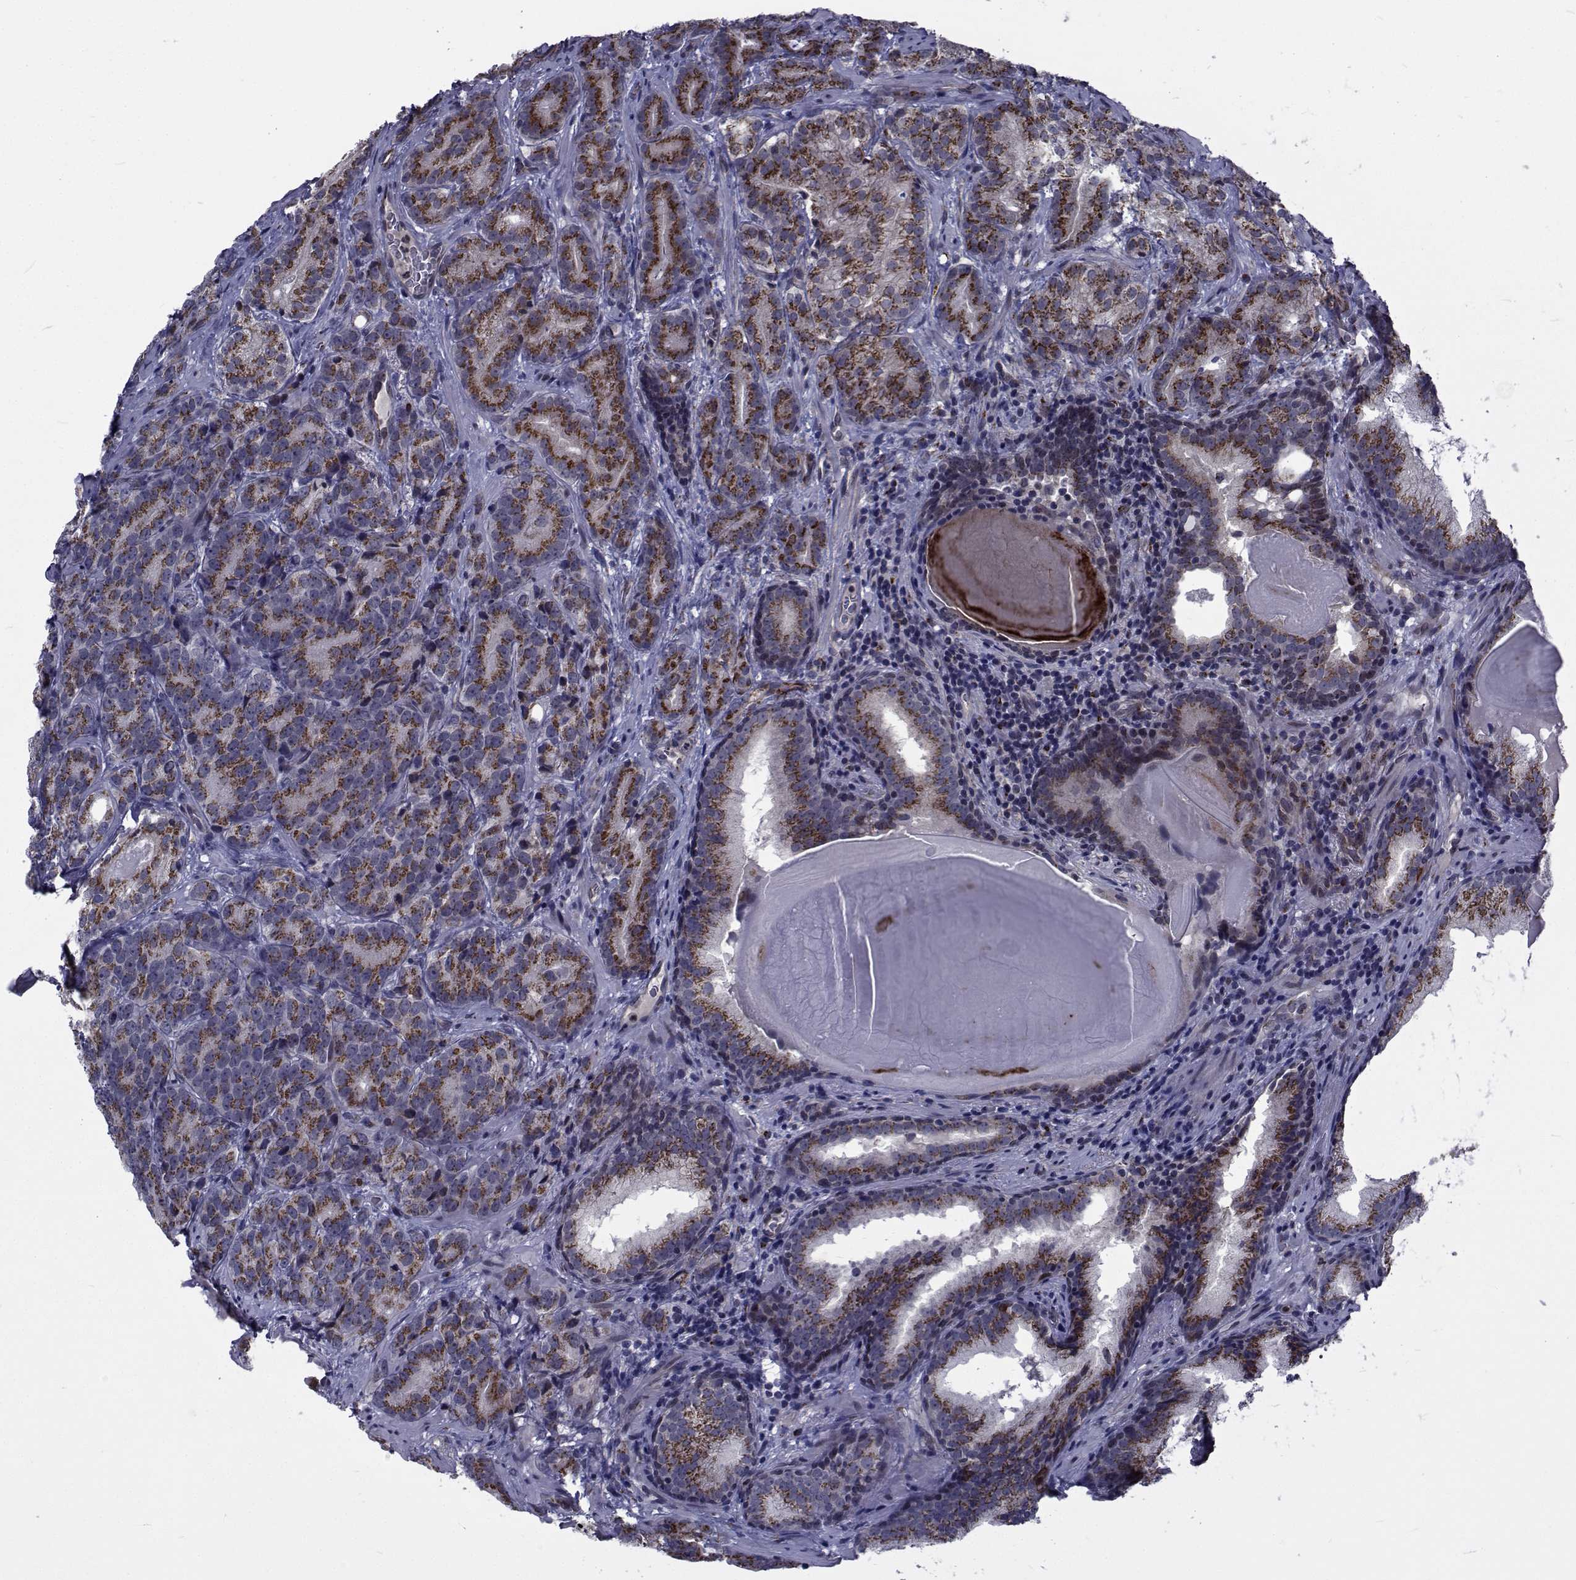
{"staining": {"intensity": "moderate", "quantity": ">75%", "location": "cytoplasmic/membranous"}, "tissue": "prostate cancer", "cell_type": "Tumor cells", "image_type": "cancer", "snomed": [{"axis": "morphology", "description": "Adenocarcinoma, NOS"}, {"axis": "topography", "description": "Prostate"}], "caption": "Approximately >75% of tumor cells in adenocarcinoma (prostate) display moderate cytoplasmic/membranous protein positivity as visualized by brown immunohistochemical staining.", "gene": "ATP6V1C2", "patient": {"sex": "male", "age": 71}}